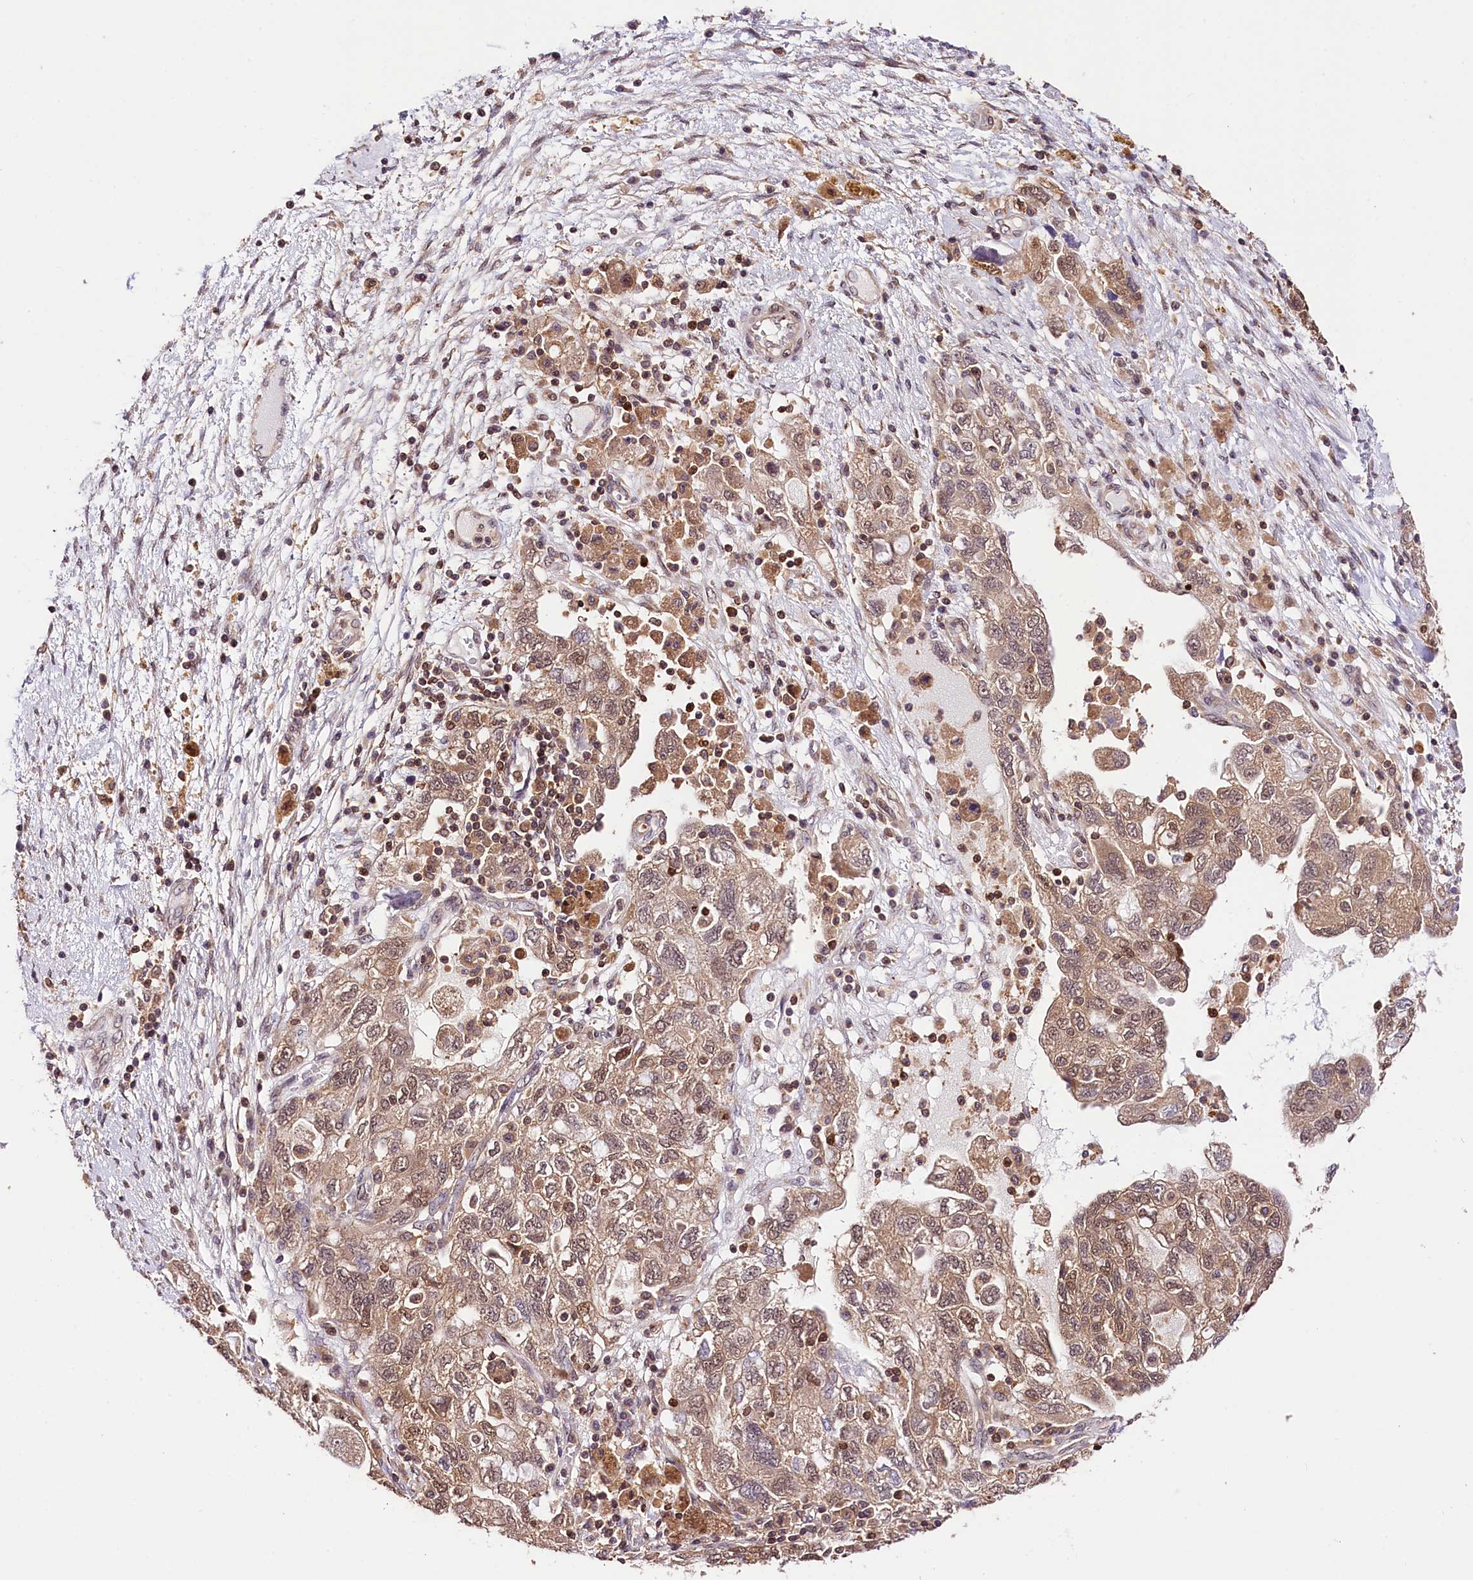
{"staining": {"intensity": "weak", "quantity": ">75%", "location": "cytoplasmic/membranous,nuclear"}, "tissue": "ovarian cancer", "cell_type": "Tumor cells", "image_type": "cancer", "snomed": [{"axis": "morphology", "description": "Carcinoma, NOS"}, {"axis": "morphology", "description": "Cystadenocarcinoma, serous, NOS"}, {"axis": "topography", "description": "Ovary"}], "caption": "Weak cytoplasmic/membranous and nuclear protein expression is appreciated in about >75% of tumor cells in ovarian serous cystadenocarcinoma. (DAB (3,3'-diaminobenzidine) IHC, brown staining for protein, blue staining for nuclei).", "gene": "CHORDC1", "patient": {"sex": "female", "age": 69}}